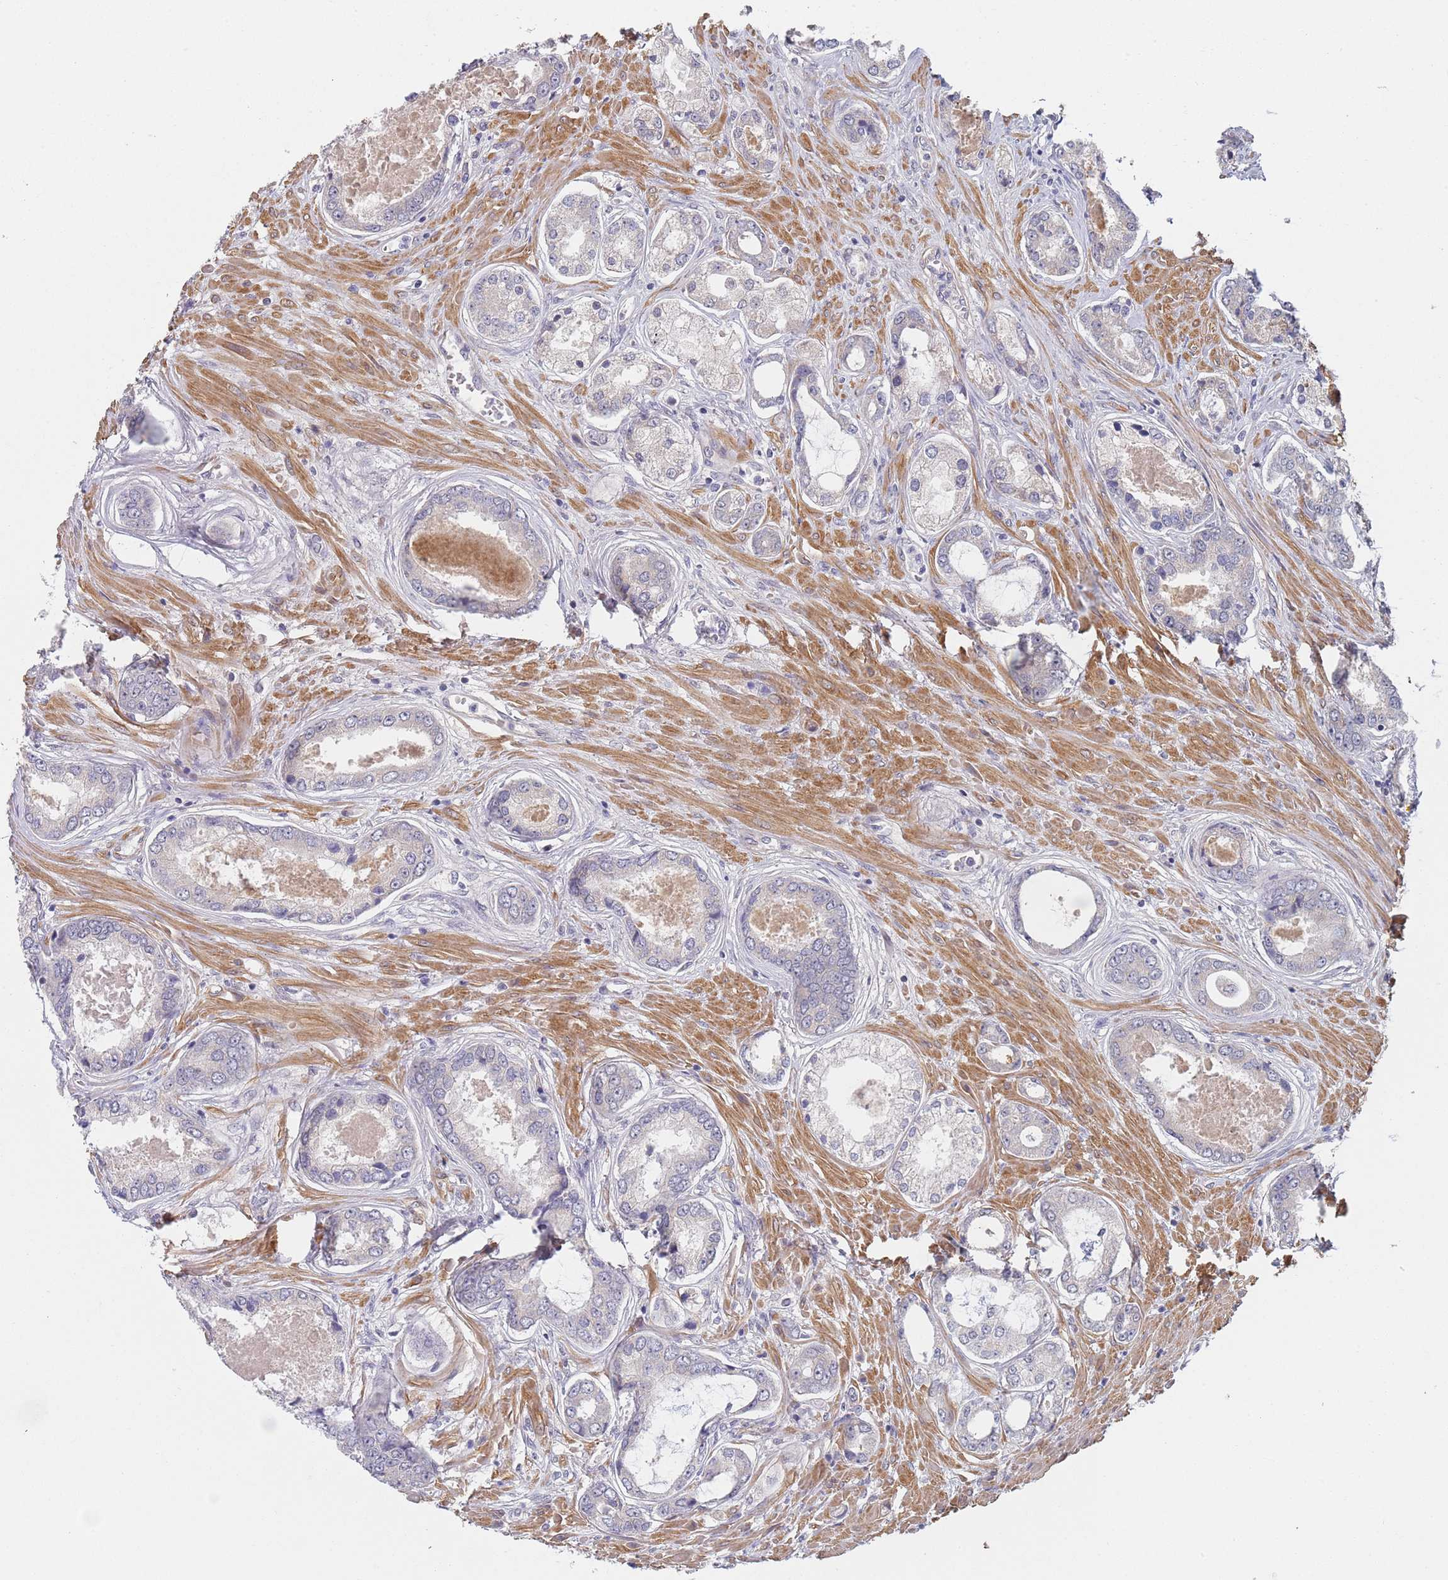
{"staining": {"intensity": "negative", "quantity": "none", "location": "none"}, "tissue": "prostate cancer", "cell_type": "Tumor cells", "image_type": "cancer", "snomed": [{"axis": "morphology", "description": "Adenocarcinoma, Low grade"}, {"axis": "topography", "description": "Prostate"}], "caption": "Protein analysis of prostate cancer (low-grade adenocarcinoma) demonstrates no significant expression in tumor cells. The staining was performed using DAB to visualize the protein expression in brown, while the nuclei were stained in blue with hematoxylin (Magnification: 20x).", "gene": "B4GALT4", "patient": {"sex": "male", "age": 68}}